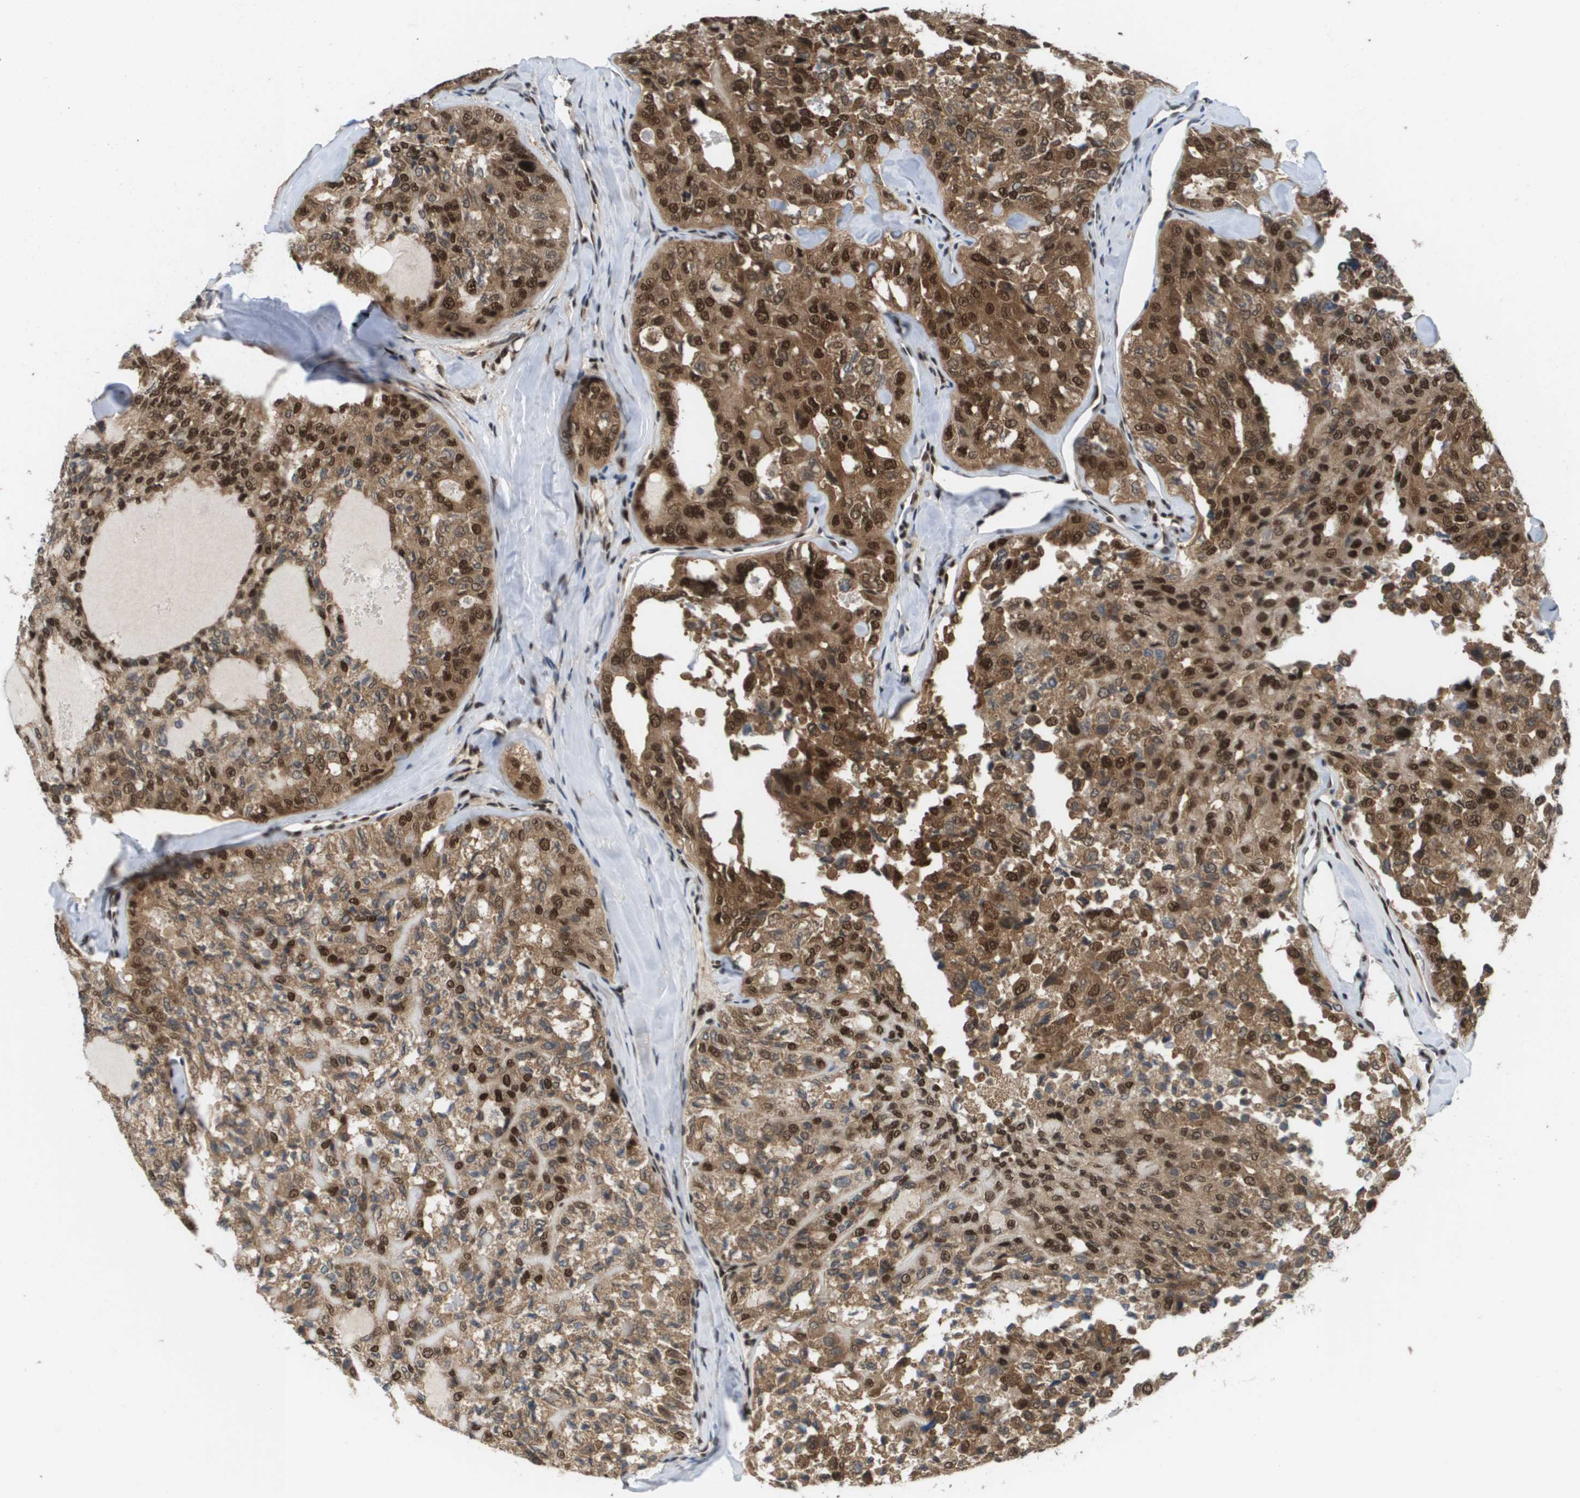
{"staining": {"intensity": "moderate", "quantity": ">75%", "location": "cytoplasmic/membranous,nuclear"}, "tissue": "thyroid cancer", "cell_type": "Tumor cells", "image_type": "cancer", "snomed": [{"axis": "morphology", "description": "Follicular adenoma carcinoma, NOS"}, {"axis": "topography", "description": "Thyroid gland"}], "caption": "Thyroid follicular adenoma carcinoma stained for a protein (brown) shows moderate cytoplasmic/membranous and nuclear positive expression in about >75% of tumor cells.", "gene": "PRCC", "patient": {"sex": "male", "age": 75}}